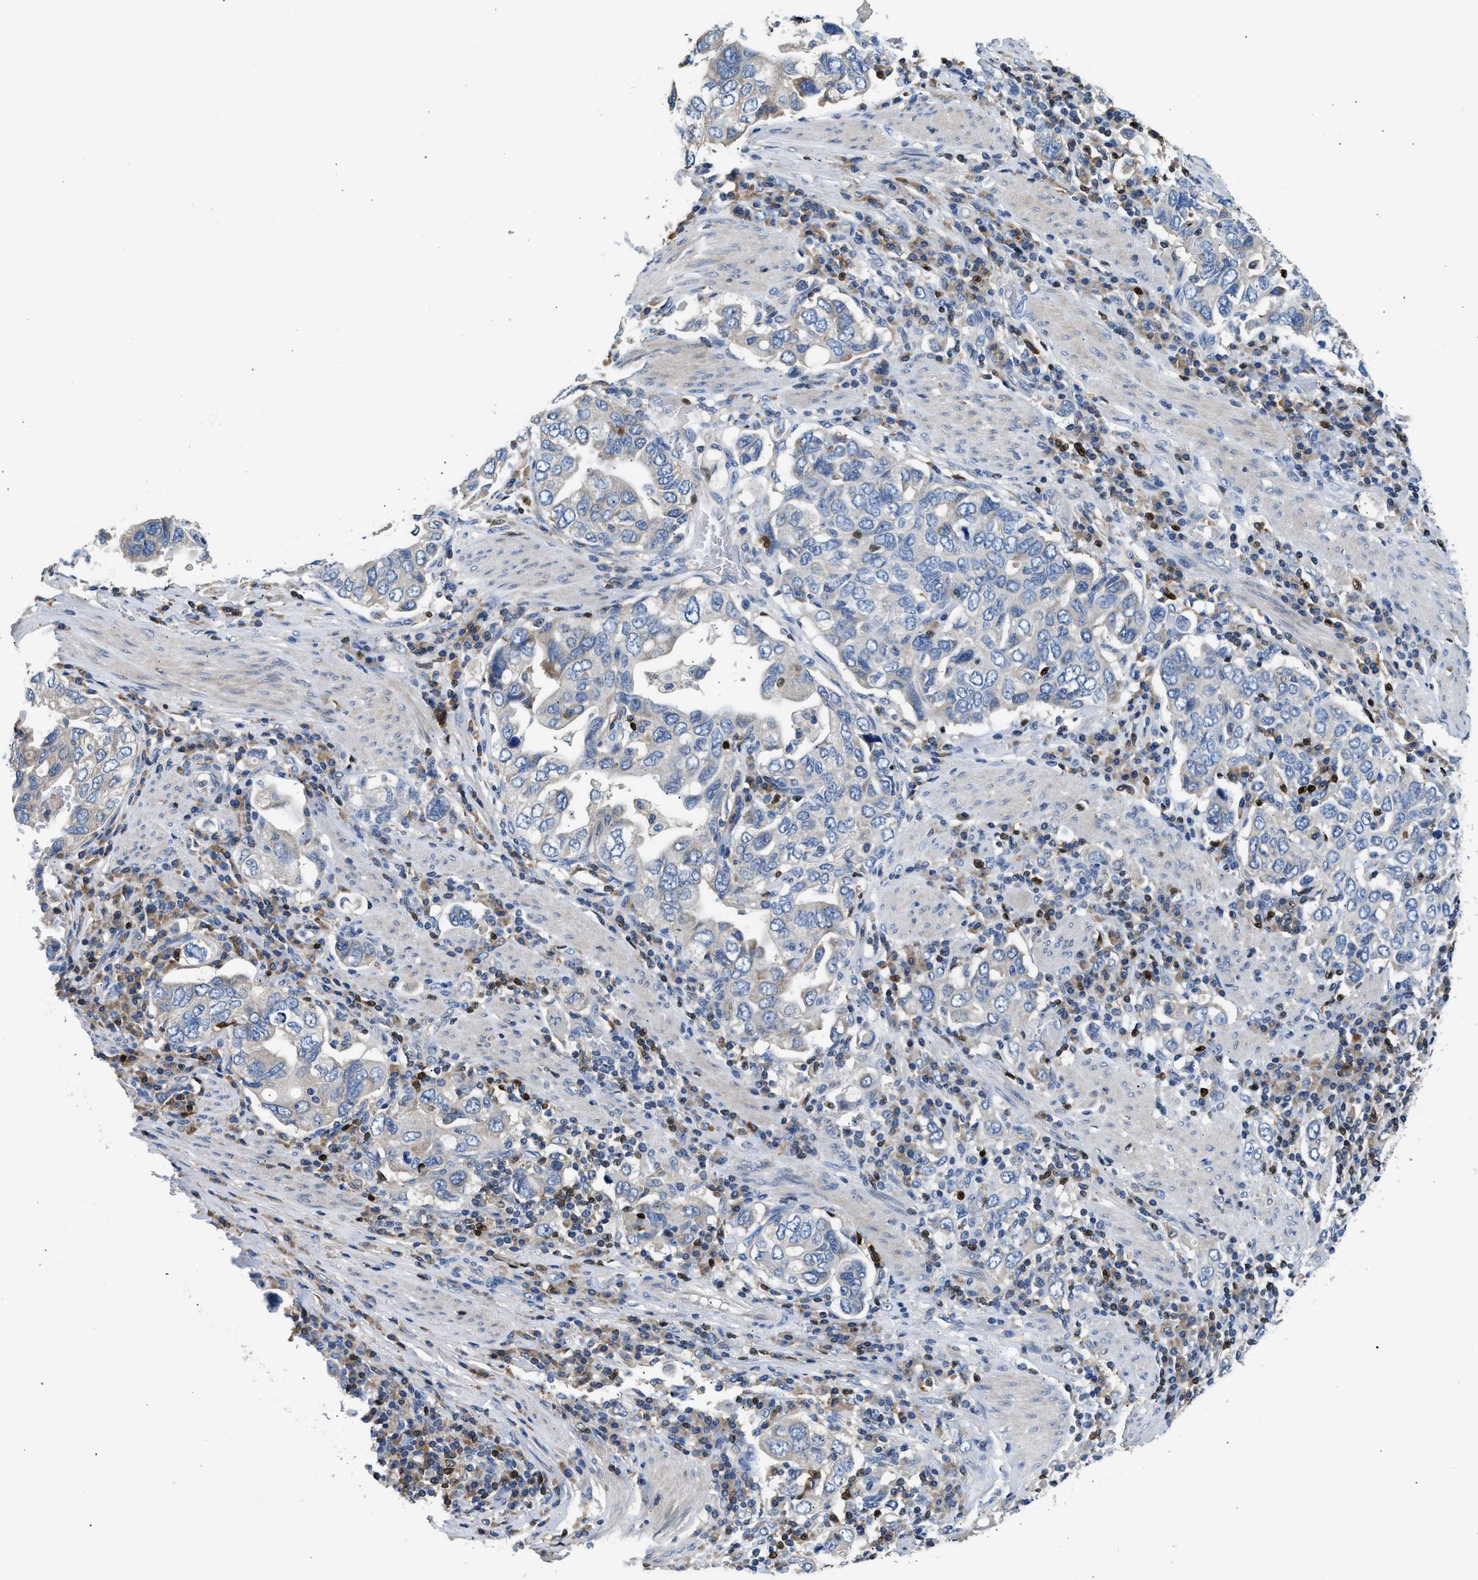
{"staining": {"intensity": "negative", "quantity": "none", "location": "none"}, "tissue": "stomach cancer", "cell_type": "Tumor cells", "image_type": "cancer", "snomed": [{"axis": "morphology", "description": "Adenocarcinoma, NOS"}, {"axis": "topography", "description": "Stomach, upper"}], "caption": "Adenocarcinoma (stomach) was stained to show a protein in brown. There is no significant expression in tumor cells. Nuclei are stained in blue.", "gene": "TOX", "patient": {"sex": "male", "age": 62}}